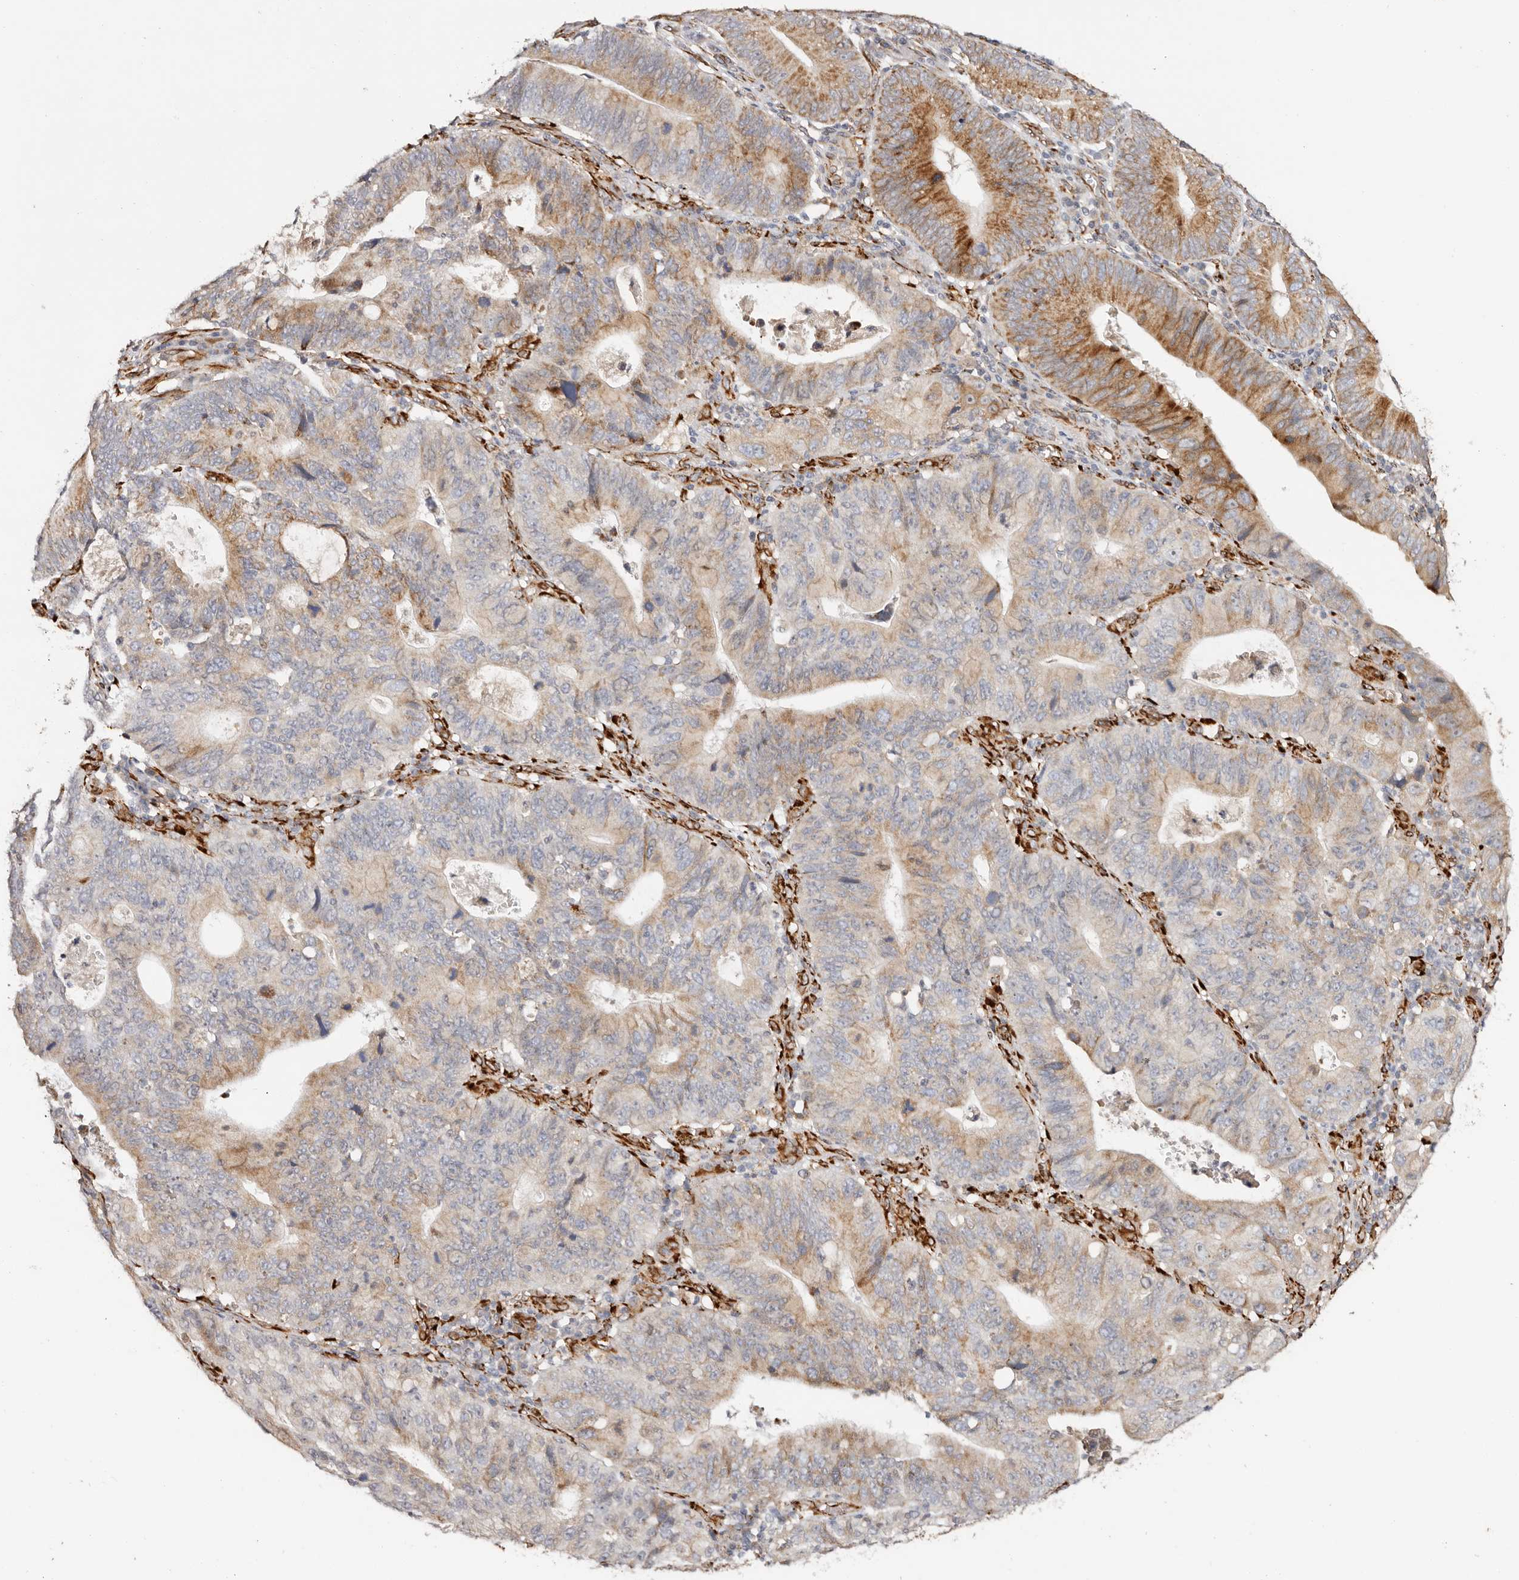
{"staining": {"intensity": "moderate", "quantity": ">75%", "location": "cytoplasmic/membranous"}, "tissue": "stomach cancer", "cell_type": "Tumor cells", "image_type": "cancer", "snomed": [{"axis": "morphology", "description": "Adenocarcinoma, NOS"}, {"axis": "topography", "description": "Stomach"}], "caption": "Stomach adenocarcinoma tissue displays moderate cytoplasmic/membranous staining in about >75% of tumor cells (IHC, brightfield microscopy, high magnification).", "gene": "SERPINH1", "patient": {"sex": "male", "age": 59}}